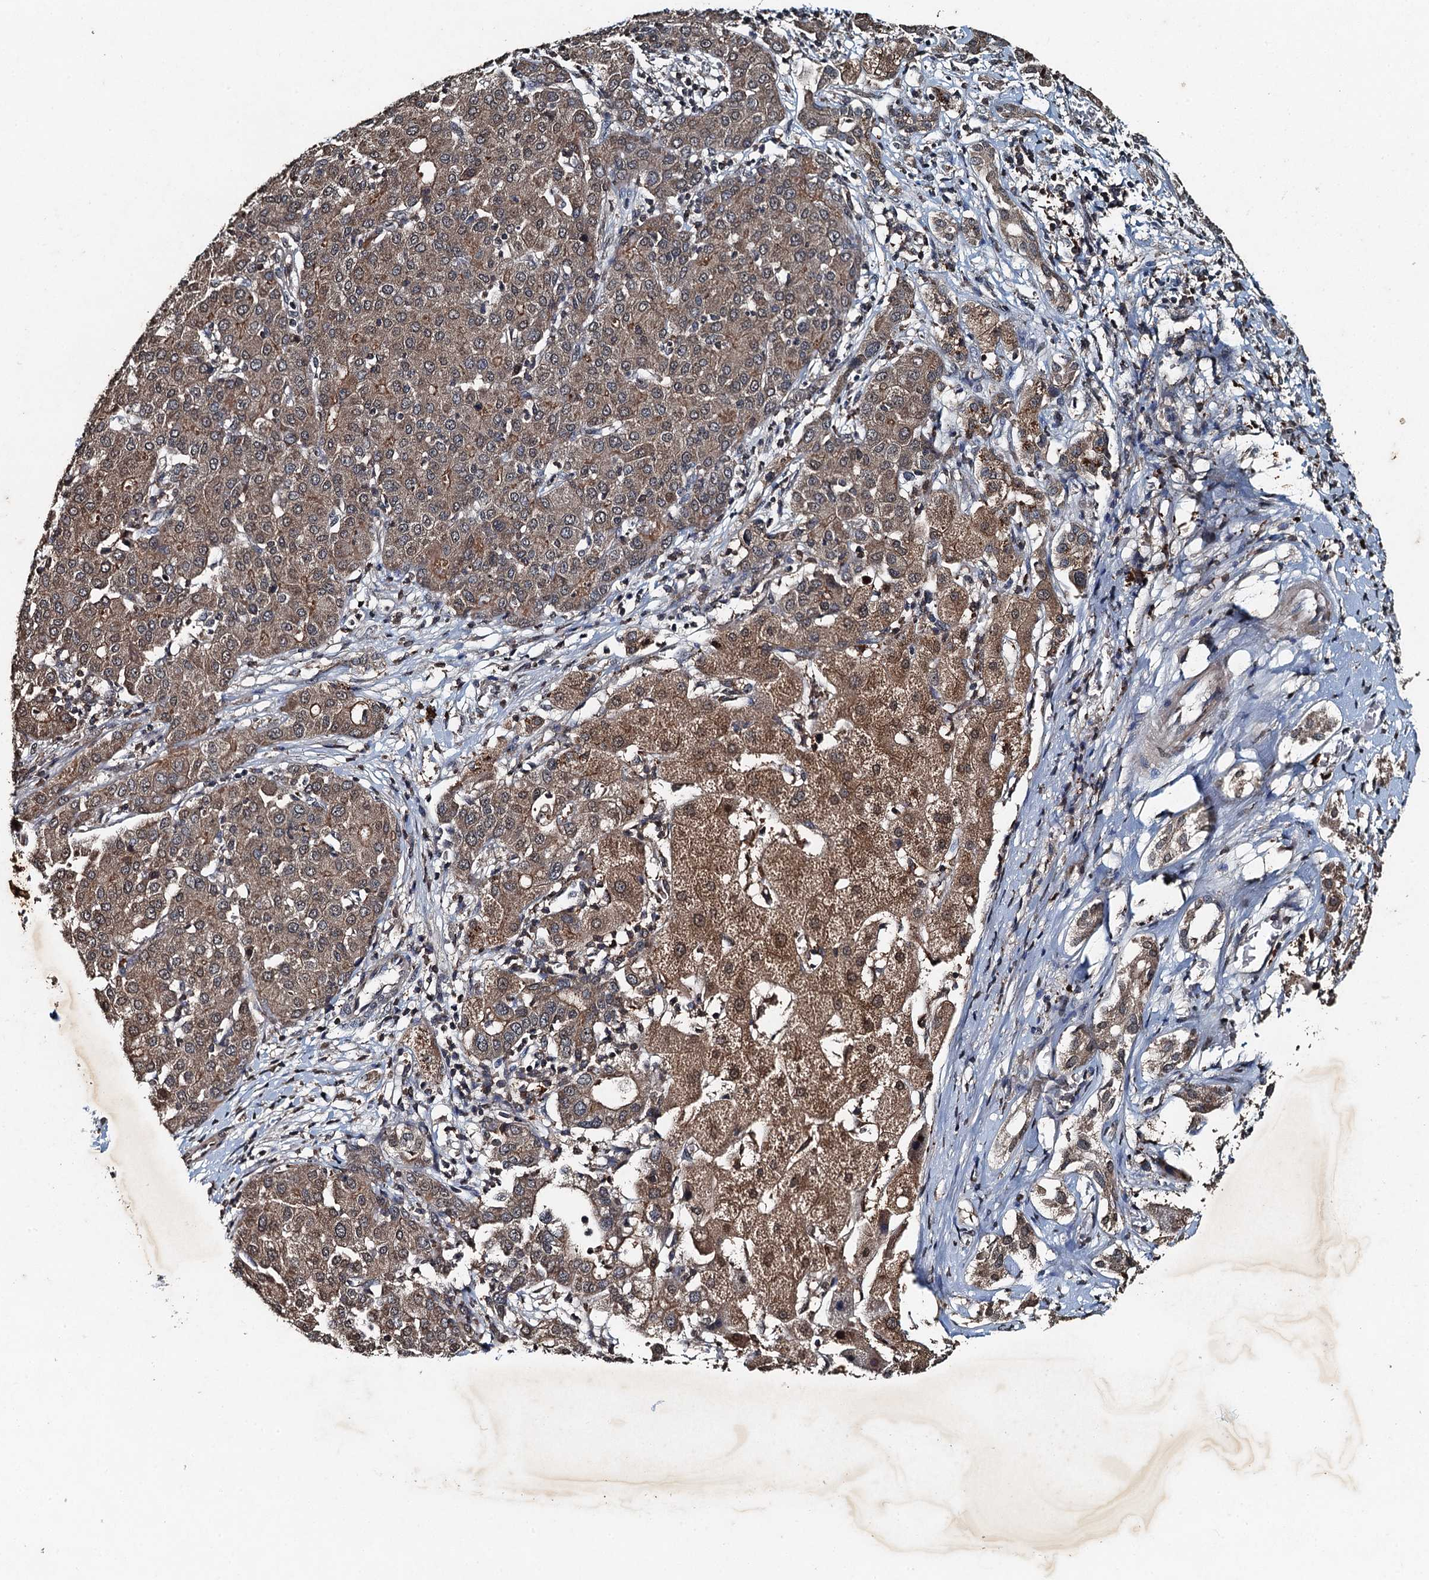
{"staining": {"intensity": "weak", "quantity": ">75%", "location": "cytoplasmic/membranous"}, "tissue": "liver cancer", "cell_type": "Tumor cells", "image_type": "cancer", "snomed": [{"axis": "morphology", "description": "Carcinoma, Hepatocellular, NOS"}, {"axis": "topography", "description": "Liver"}], "caption": "Immunohistochemical staining of liver hepatocellular carcinoma reveals low levels of weak cytoplasmic/membranous protein positivity in about >75% of tumor cells.", "gene": "TCTN1", "patient": {"sex": "male", "age": 65}}